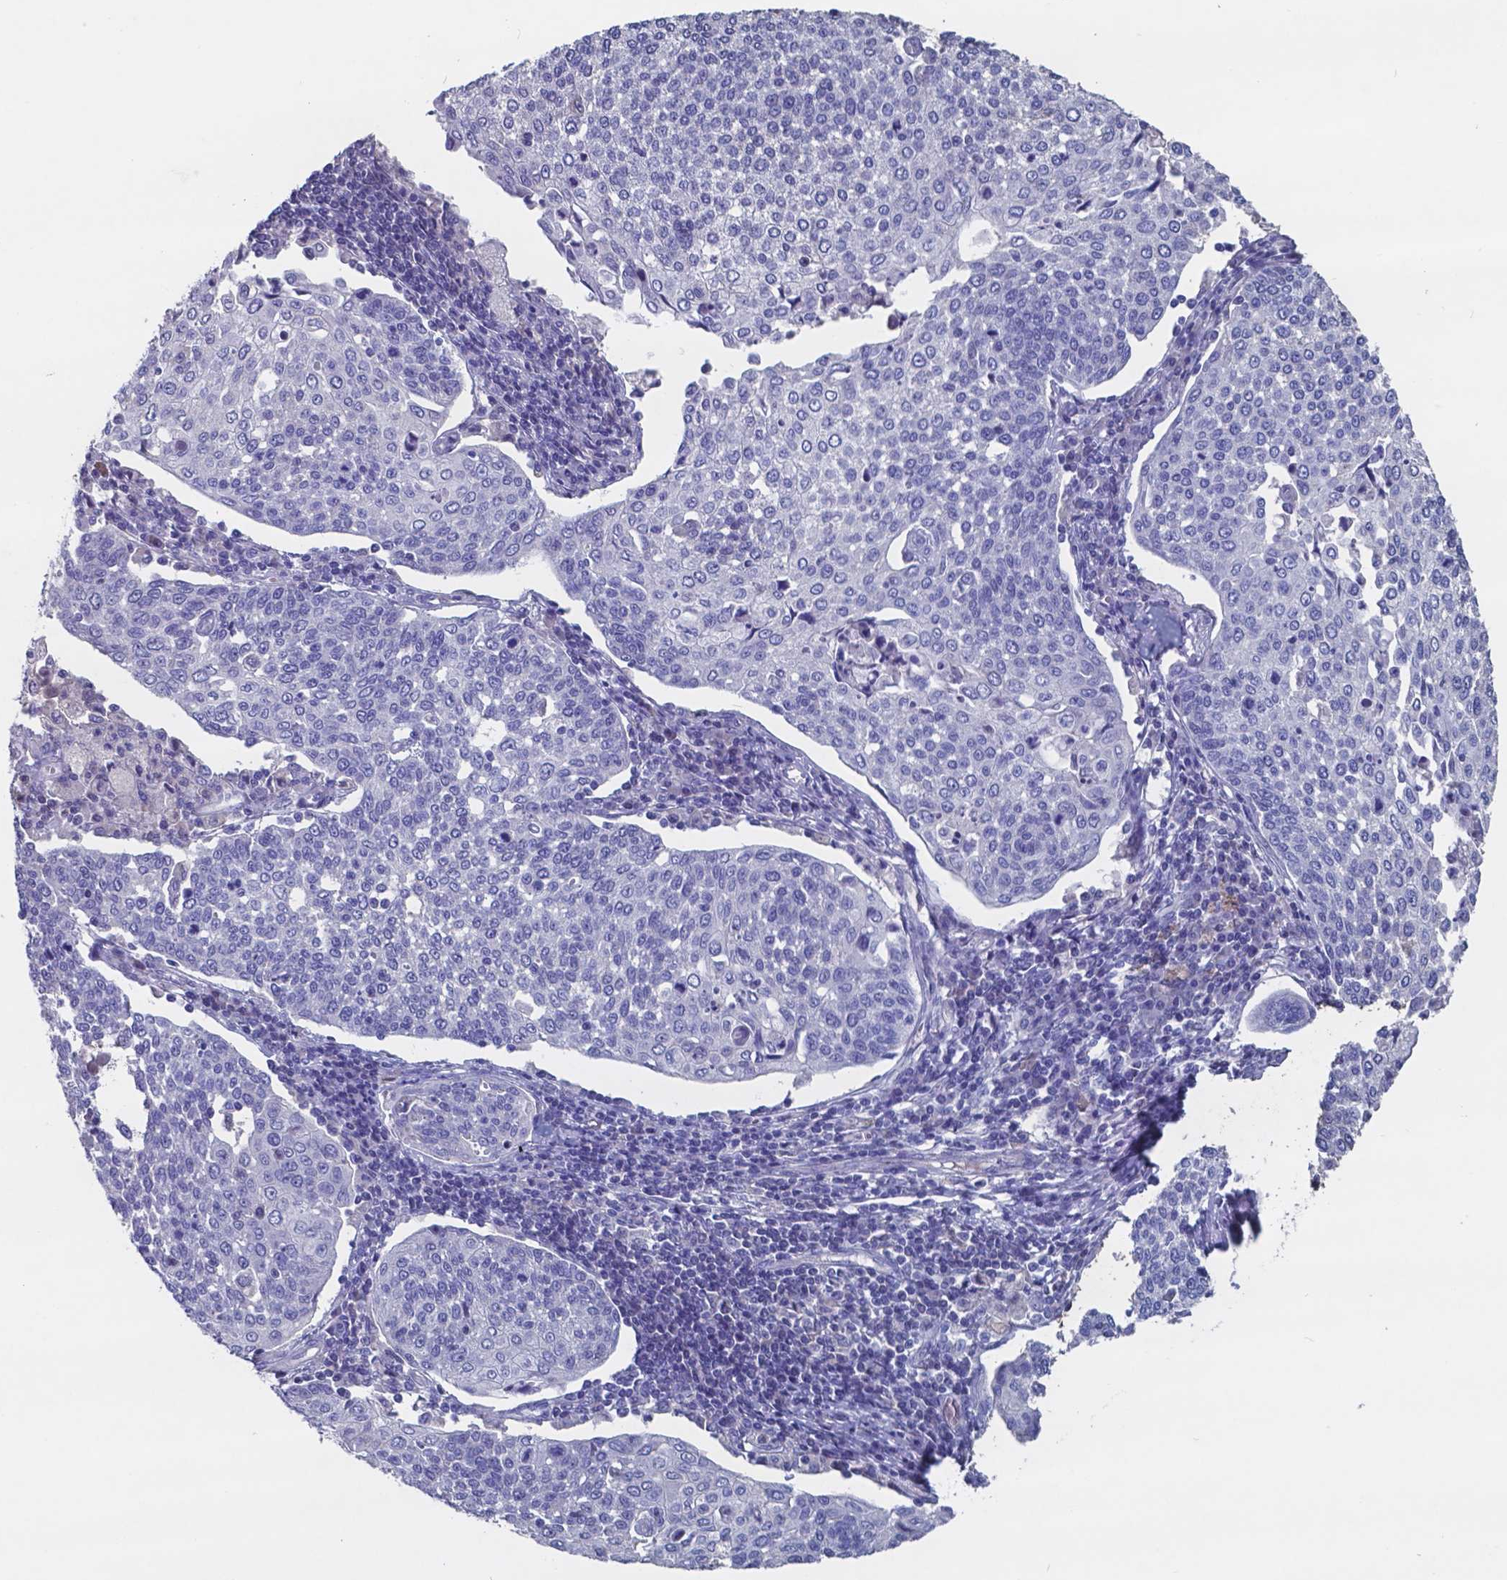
{"staining": {"intensity": "negative", "quantity": "none", "location": "none"}, "tissue": "cervical cancer", "cell_type": "Tumor cells", "image_type": "cancer", "snomed": [{"axis": "morphology", "description": "Squamous cell carcinoma, NOS"}, {"axis": "topography", "description": "Cervix"}], "caption": "Tumor cells are negative for brown protein staining in cervical cancer (squamous cell carcinoma).", "gene": "TTR", "patient": {"sex": "female", "age": 34}}